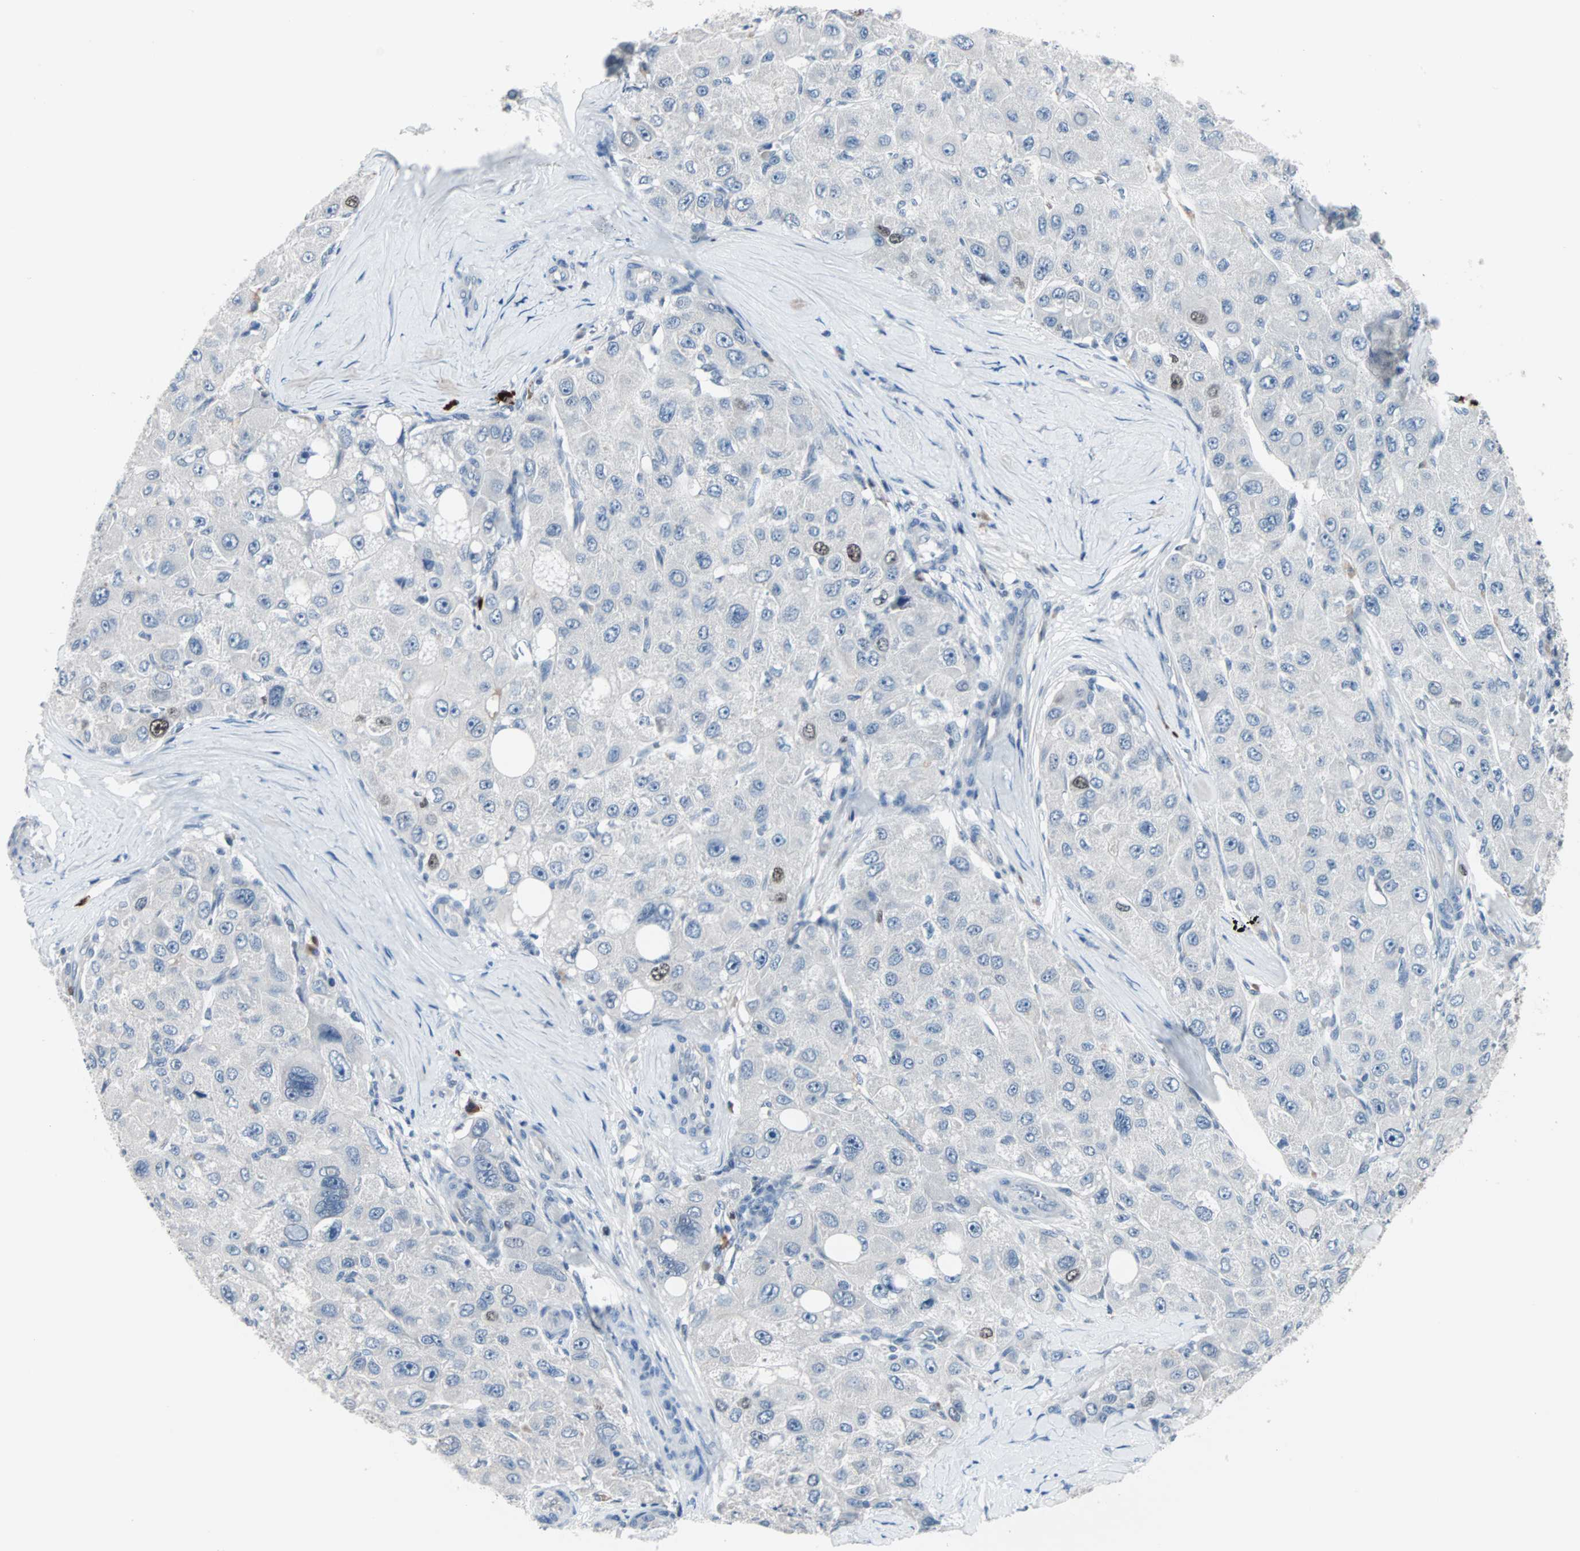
{"staining": {"intensity": "moderate", "quantity": "<25%", "location": "nuclear"}, "tissue": "liver cancer", "cell_type": "Tumor cells", "image_type": "cancer", "snomed": [{"axis": "morphology", "description": "Carcinoma, Hepatocellular, NOS"}, {"axis": "topography", "description": "Liver"}], "caption": "An image showing moderate nuclear positivity in approximately <25% of tumor cells in liver cancer (hepatocellular carcinoma), as visualized by brown immunohistochemical staining.", "gene": "CCNE2", "patient": {"sex": "male", "age": 80}}